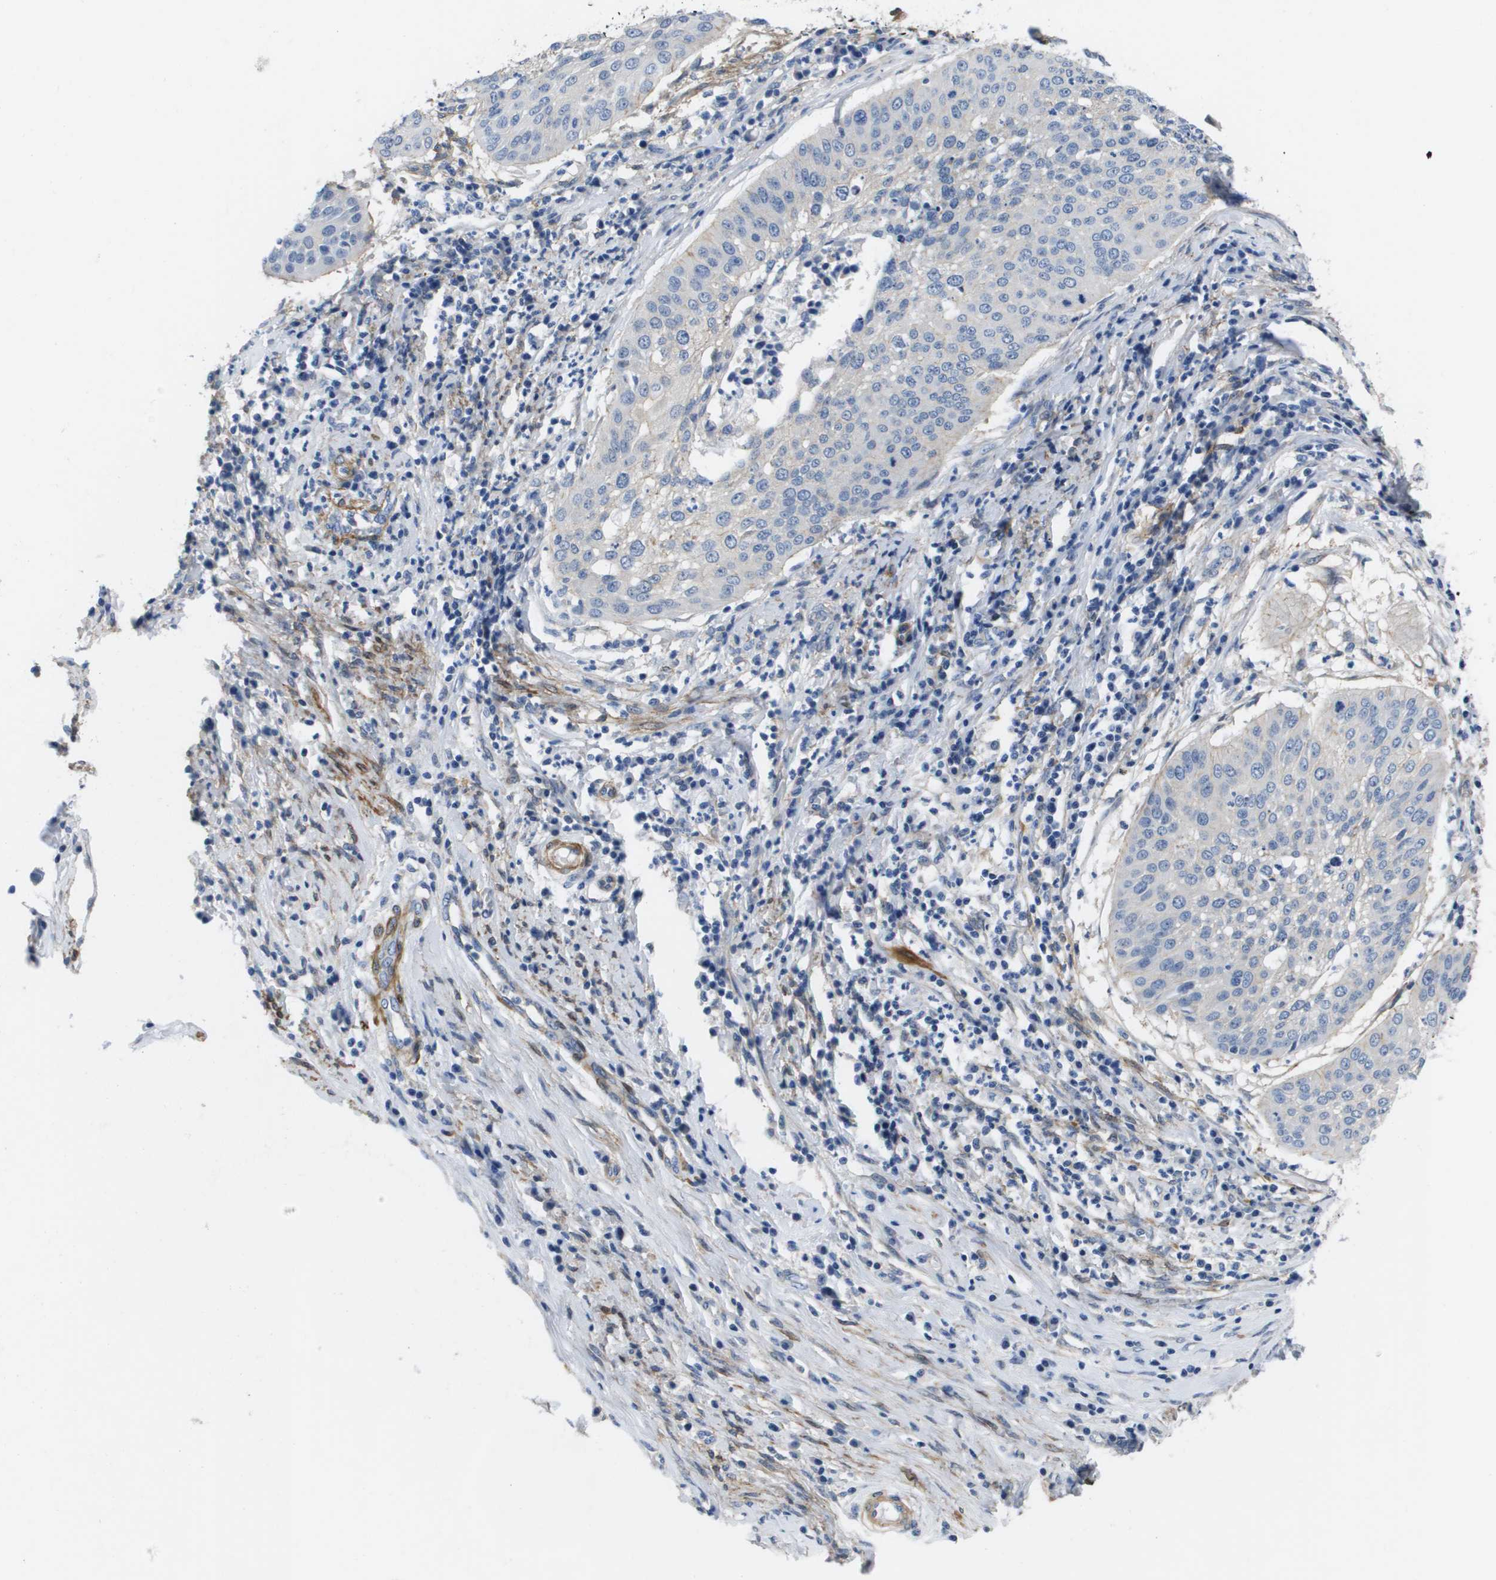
{"staining": {"intensity": "negative", "quantity": "none", "location": "none"}, "tissue": "cervical cancer", "cell_type": "Tumor cells", "image_type": "cancer", "snomed": [{"axis": "morphology", "description": "Normal tissue, NOS"}, {"axis": "morphology", "description": "Squamous cell carcinoma, NOS"}, {"axis": "topography", "description": "Cervix"}], "caption": "DAB immunohistochemical staining of human cervical squamous cell carcinoma exhibits no significant positivity in tumor cells.", "gene": "LPP", "patient": {"sex": "female", "age": 39}}